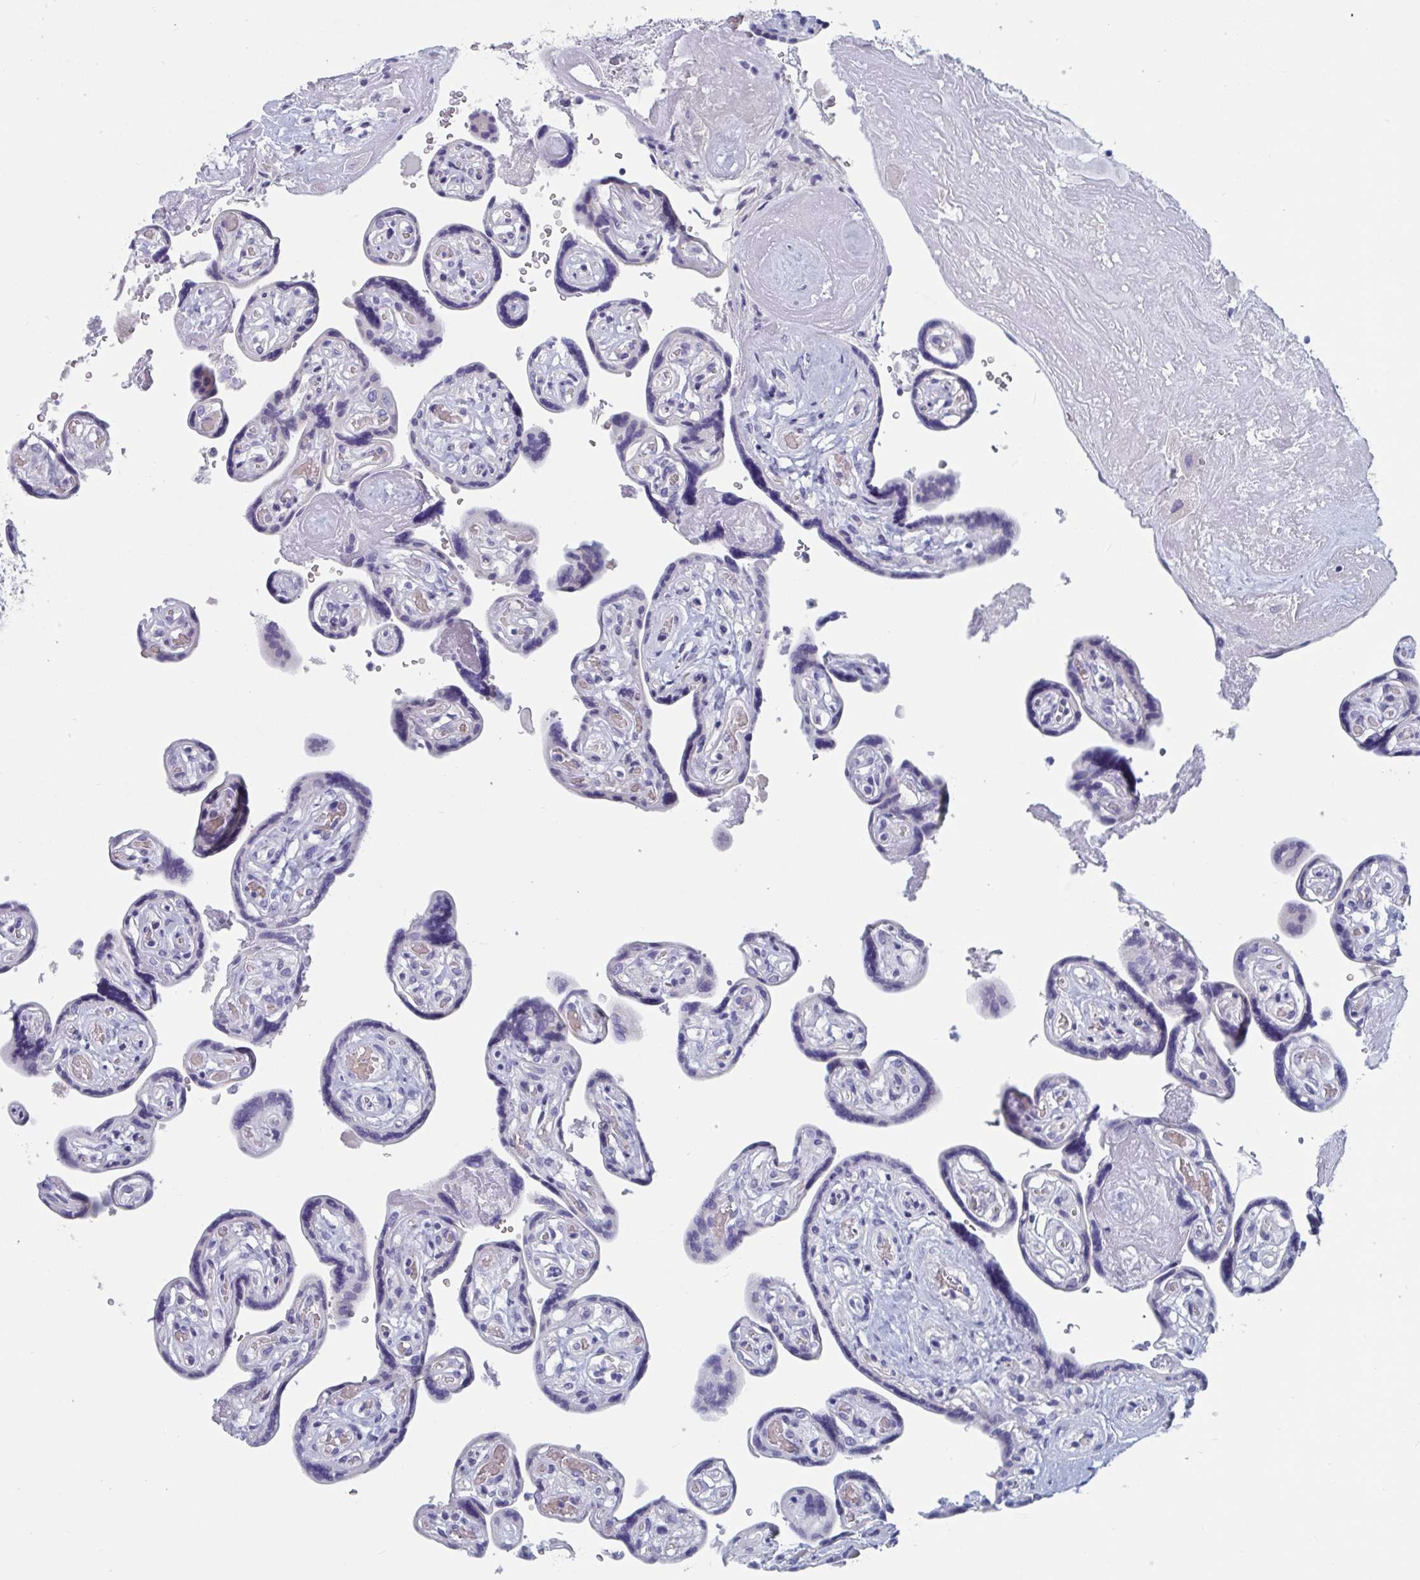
{"staining": {"intensity": "negative", "quantity": "none", "location": "none"}, "tissue": "placenta", "cell_type": "Trophoblastic cells", "image_type": "normal", "snomed": [{"axis": "morphology", "description": "Normal tissue, NOS"}, {"axis": "topography", "description": "Placenta"}], "caption": "Immunohistochemical staining of benign placenta exhibits no significant expression in trophoblastic cells. Nuclei are stained in blue.", "gene": "DPEP3", "patient": {"sex": "female", "age": 32}}